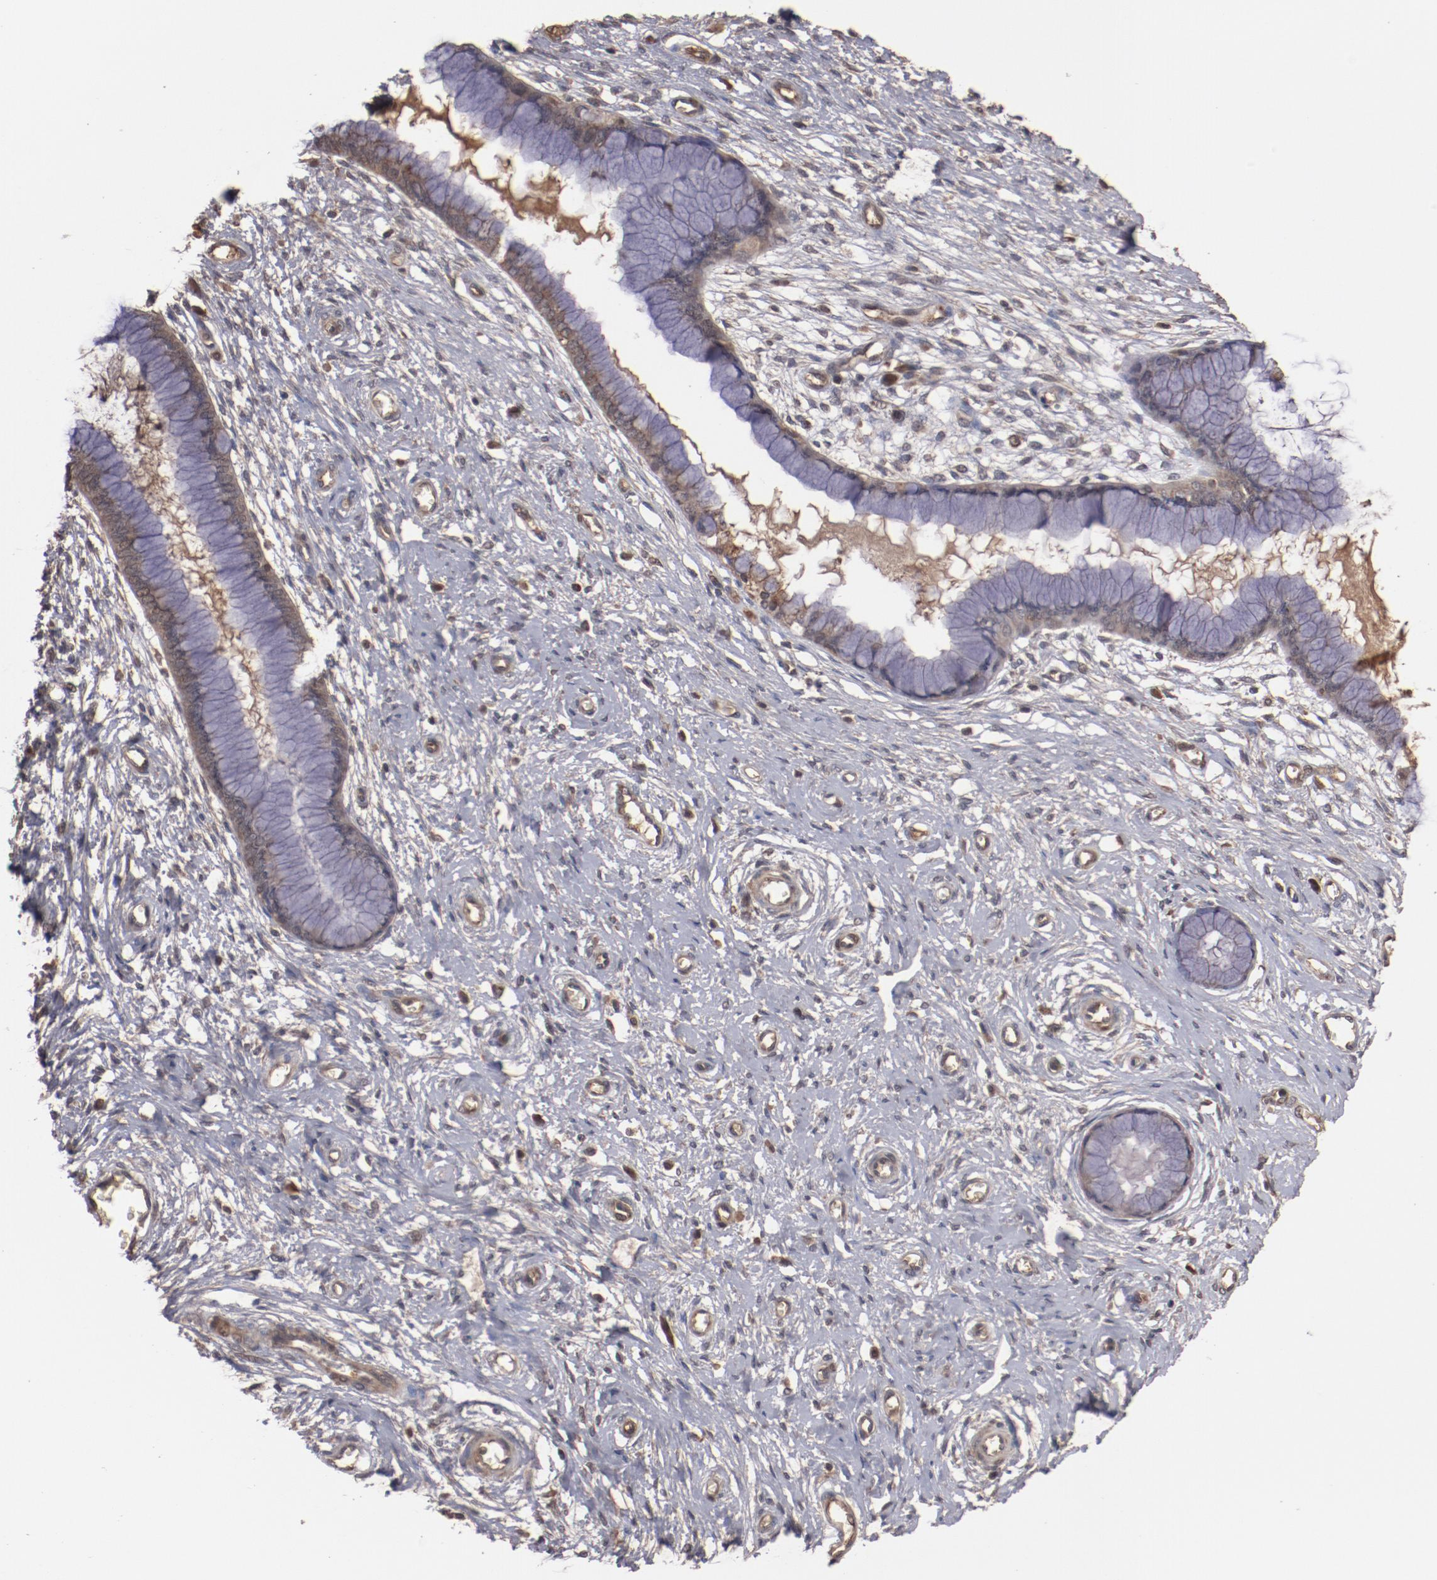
{"staining": {"intensity": "weak", "quantity": ">75%", "location": "cytoplasmic/membranous"}, "tissue": "cervix", "cell_type": "Glandular cells", "image_type": "normal", "snomed": [{"axis": "morphology", "description": "Normal tissue, NOS"}, {"axis": "topography", "description": "Cervix"}], "caption": "Brown immunohistochemical staining in normal cervix reveals weak cytoplasmic/membranous positivity in about >75% of glandular cells.", "gene": "TENM1", "patient": {"sex": "female", "age": 55}}